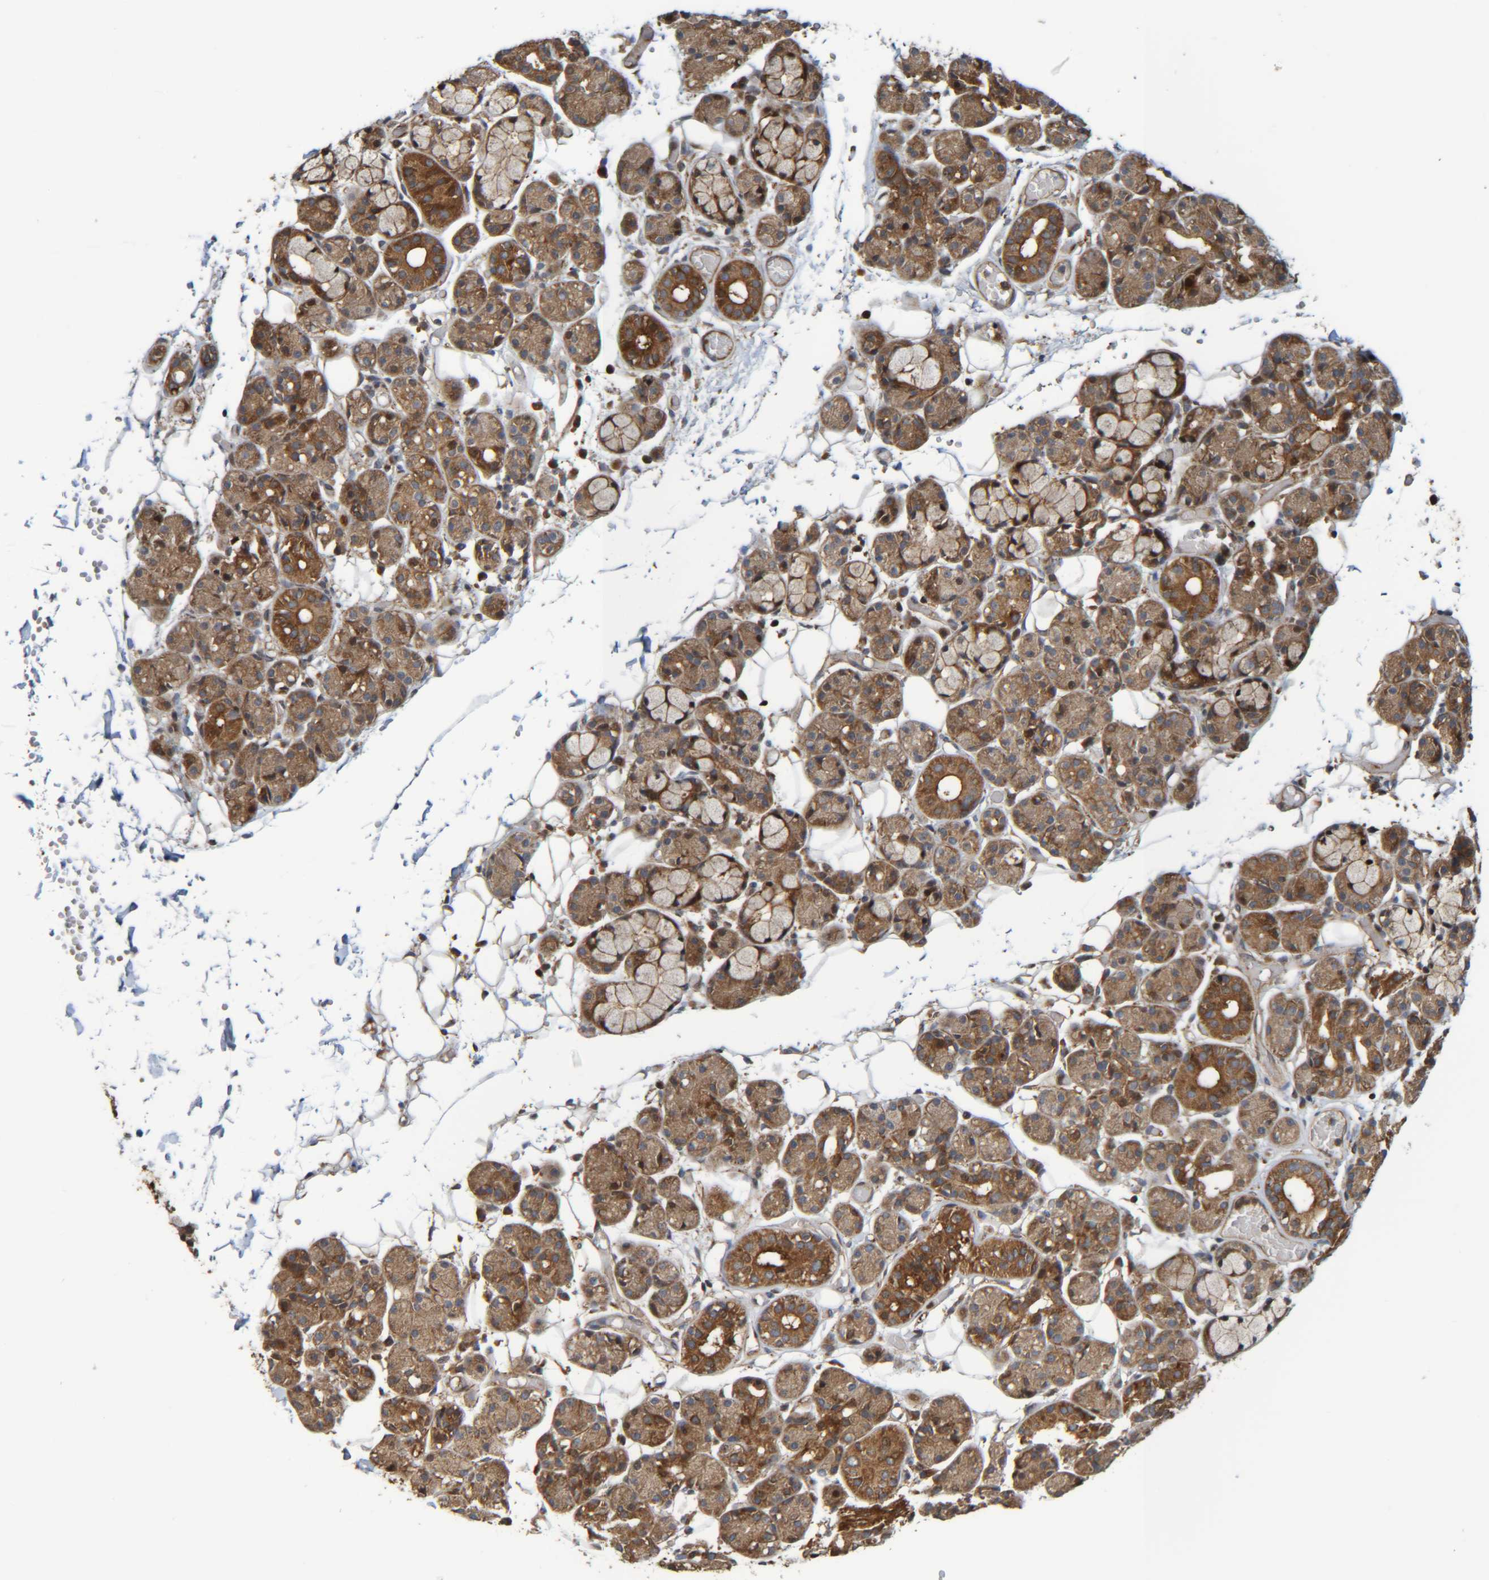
{"staining": {"intensity": "moderate", "quantity": ">75%", "location": "cytoplasmic/membranous"}, "tissue": "salivary gland", "cell_type": "Glandular cells", "image_type": "normal", "snomed": [{"axis": "morphology", "description": "Normal tissue, NOS"}, {"axis": "topography", "description": "Salivary gland"}], "caption": "Salivary gland stained with immunohistochemistry (IHC) demonstrates moderate cytoplasmic/membranous staining in about >75% of glandular cells.", "gene": "CCDC57", "patient": {"sex": "male", "age": 63}}